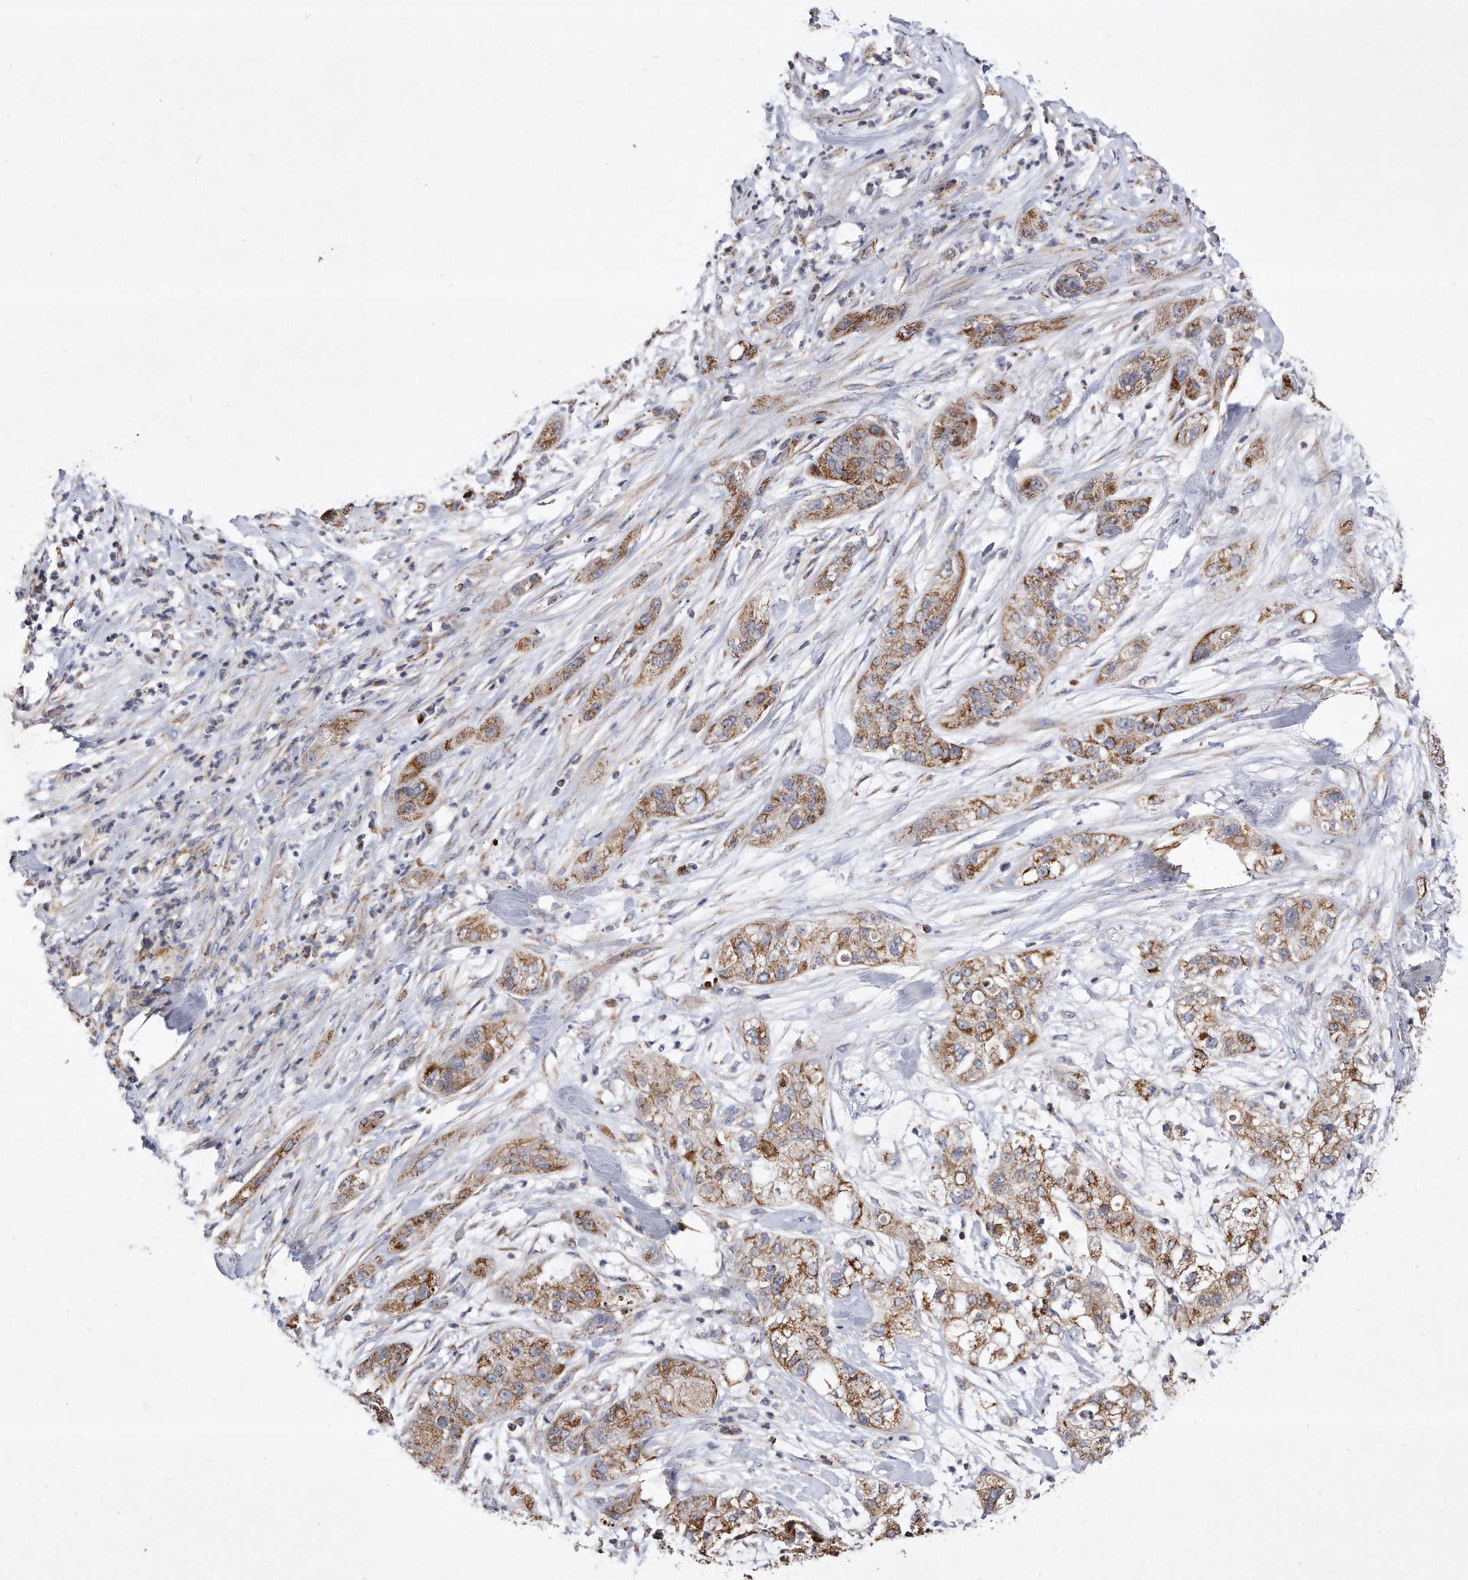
{"staining": {"intensity": "moderate", "quantity": ">75%", "location": "cytoplasmic/membranous"}, "tissue": "pancreatic cancer", "cell_type": "Tumor cells", "image_type": "cancer", "snomed": [{"axis": "morphology", "description": "Adenocarcinoma, NOS"}, {"axis": "topography", "description": "Pancreas"}], "caption": "Protein expression analysis of human adenocarcinoma (pancreatic) reveals moderate cytoplasmic/membranous positivity in about >75% of tumor cells.", "gene": "PPP5C", "patient": {"sex": "female", "age": 78}}